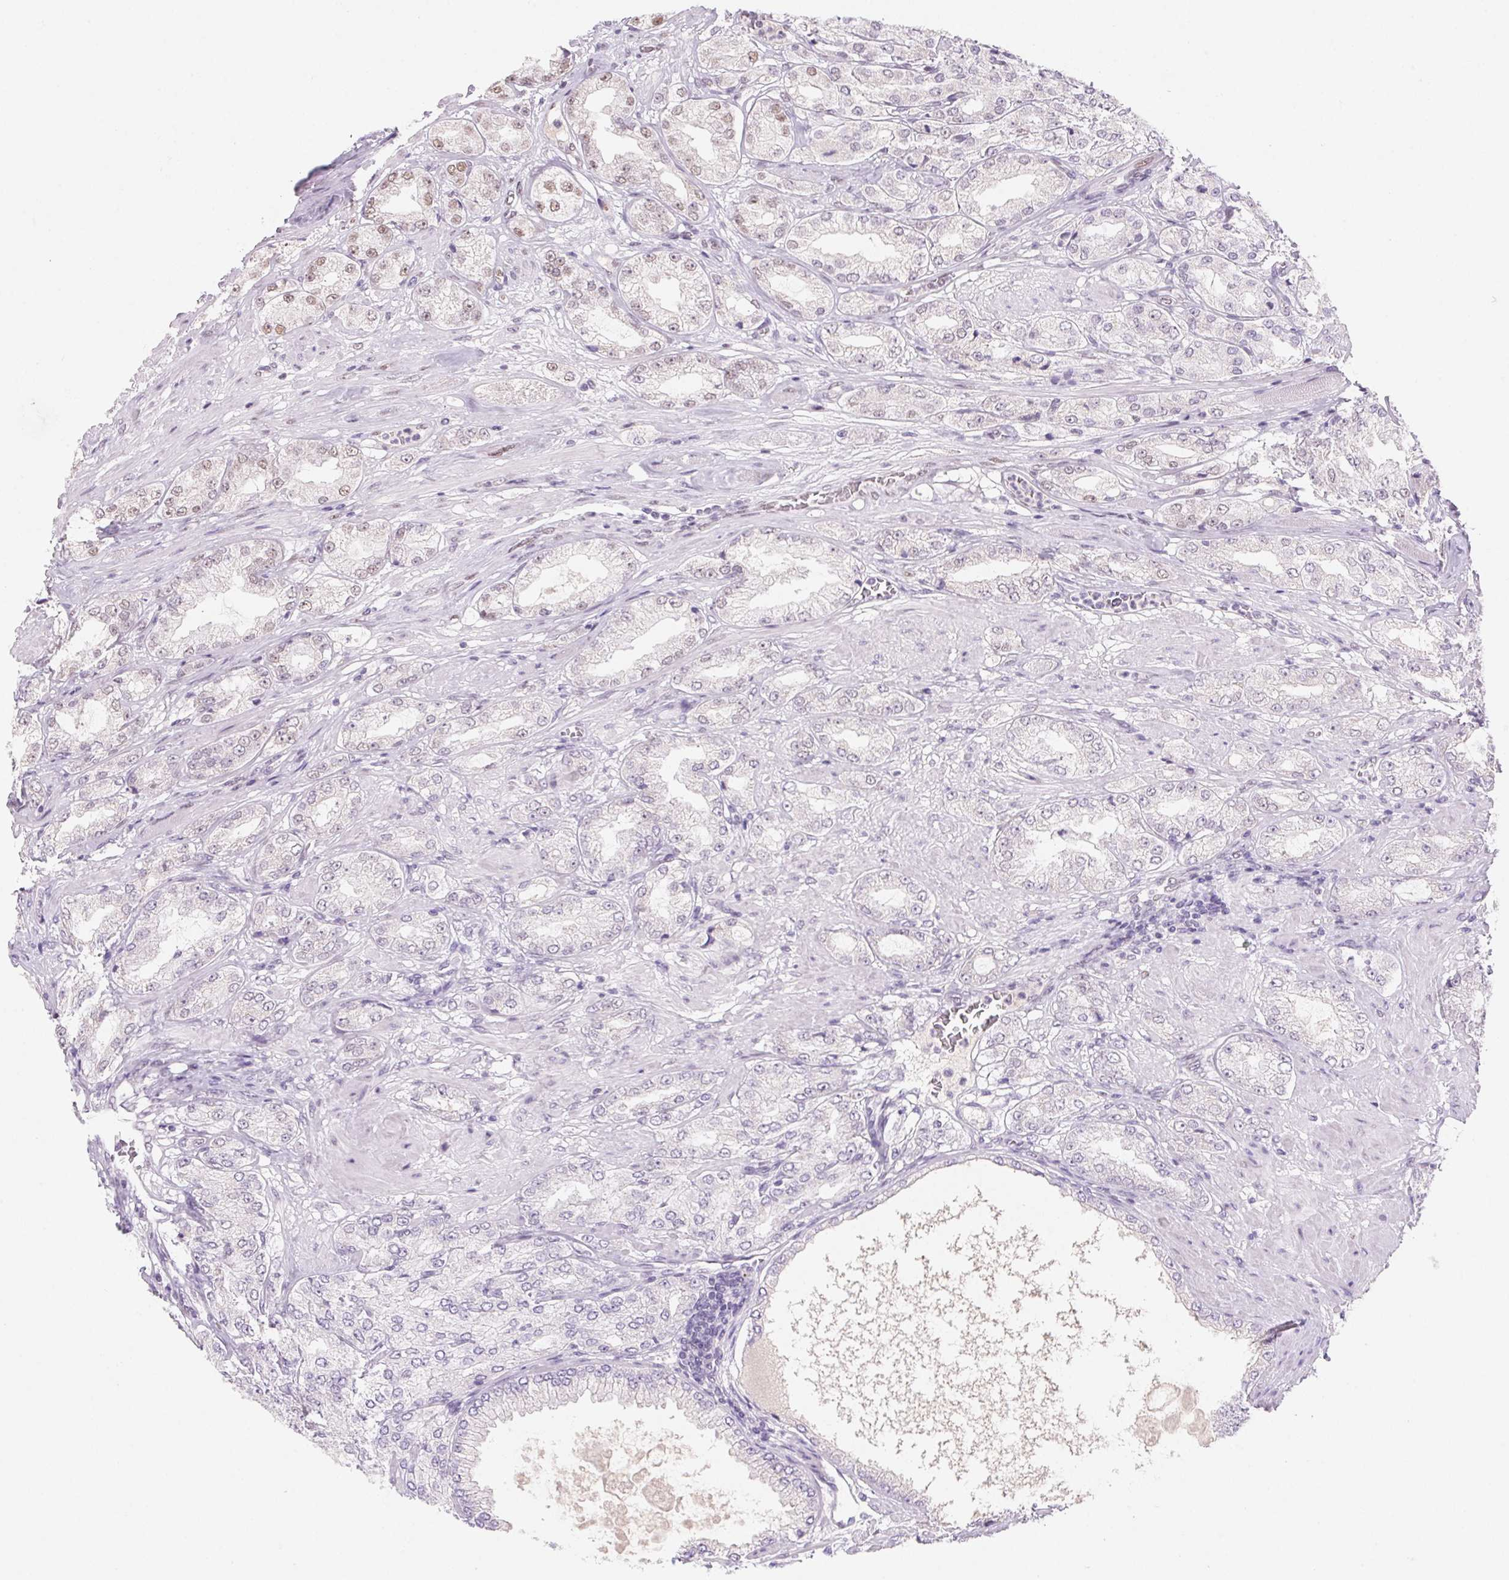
{"staining": {"intensity": "negative", "quantity": "none", "location": "none"}, "tissue": "prostate cancer", "cell_type": "Tumor cells", "image_type": "cancer", "snomed": [{"axis": "morphology", "description": "Adenocarcinoma, High grade"}, {"axis": "topography", "description": "Prostate"}], "caption": "This micrograph is of prostate cancer stained with immunohistochemistry to label a protein in brown with the nuclei are counter-stained blue. There is no expression in tumor cells.", "gene": "DPPA5", "patient": {"sex": "male", "age": 68}}